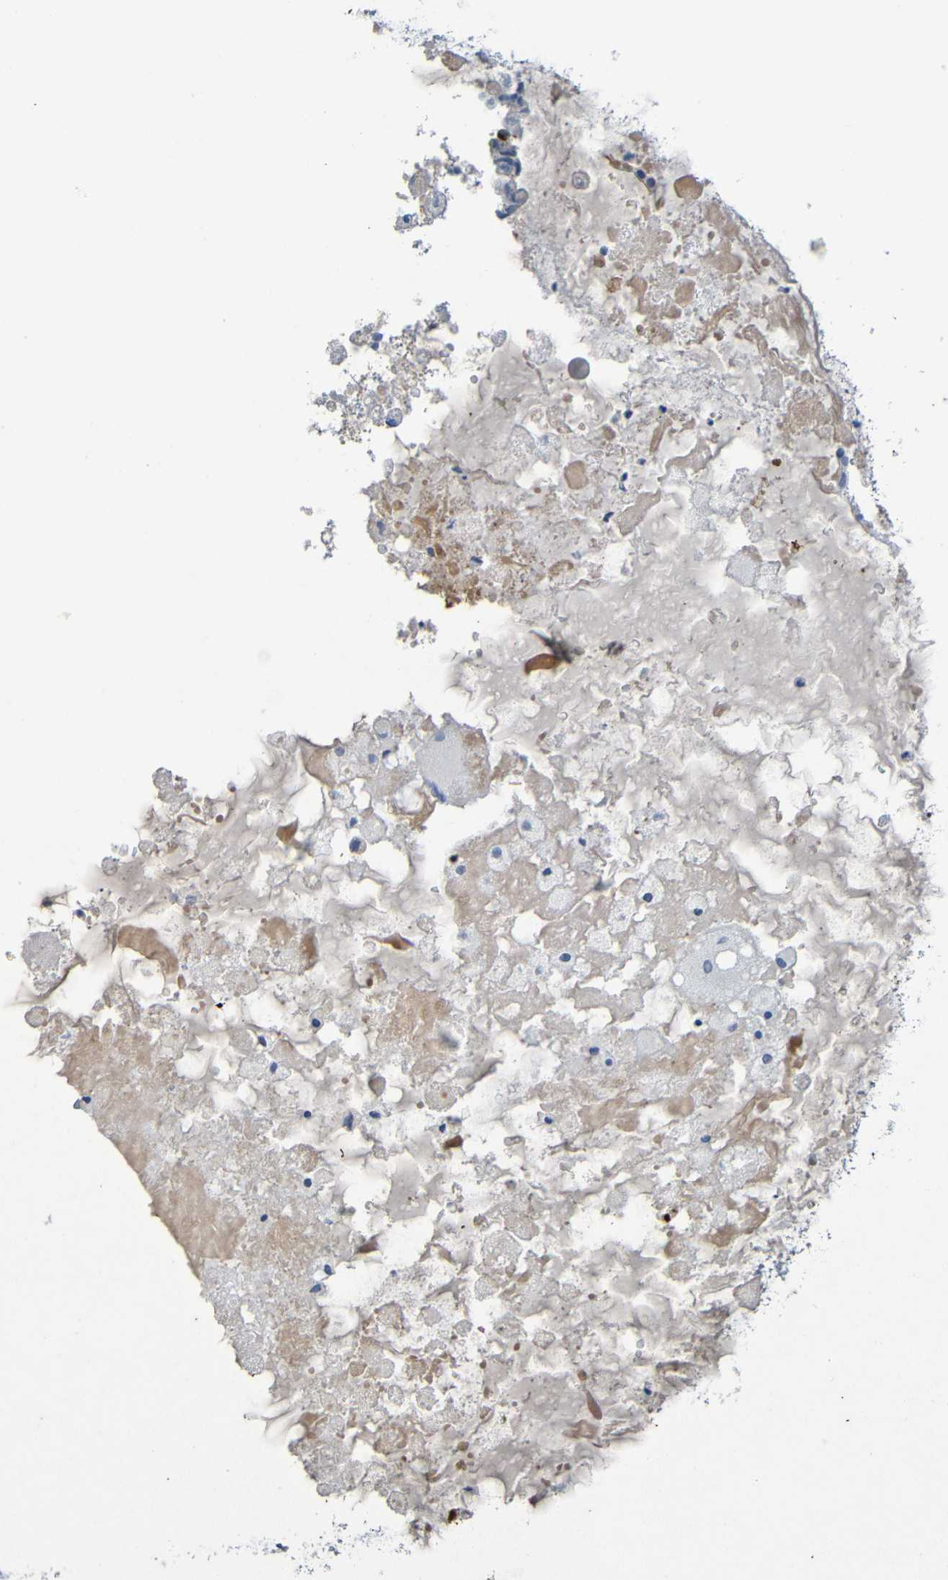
{"staining": {"intensity": "strong", "quantity": "<25%", "location": "cytoplasmic/membranous"}, "tissue": "ovarian cancer", "cell_type": "Tumor cells", "image_type": "cancer", "snomed": [{"axis": "morphology", "description": "Cystadenocarcinoma, mucinous, NOS"}, {"axis": "topography", "description": "Ovary"}], "caption": "High-power microscopy captured an immunohistochemistry (IHC) micrograph of ovarian cancer (mucinous cystadenocarcinoma), revealing strong cytoplasmic/membranous positivity in approximately <25% of tumor cells.", "gene": "IL10", "patient": {"sex": "female", "age": 80}}